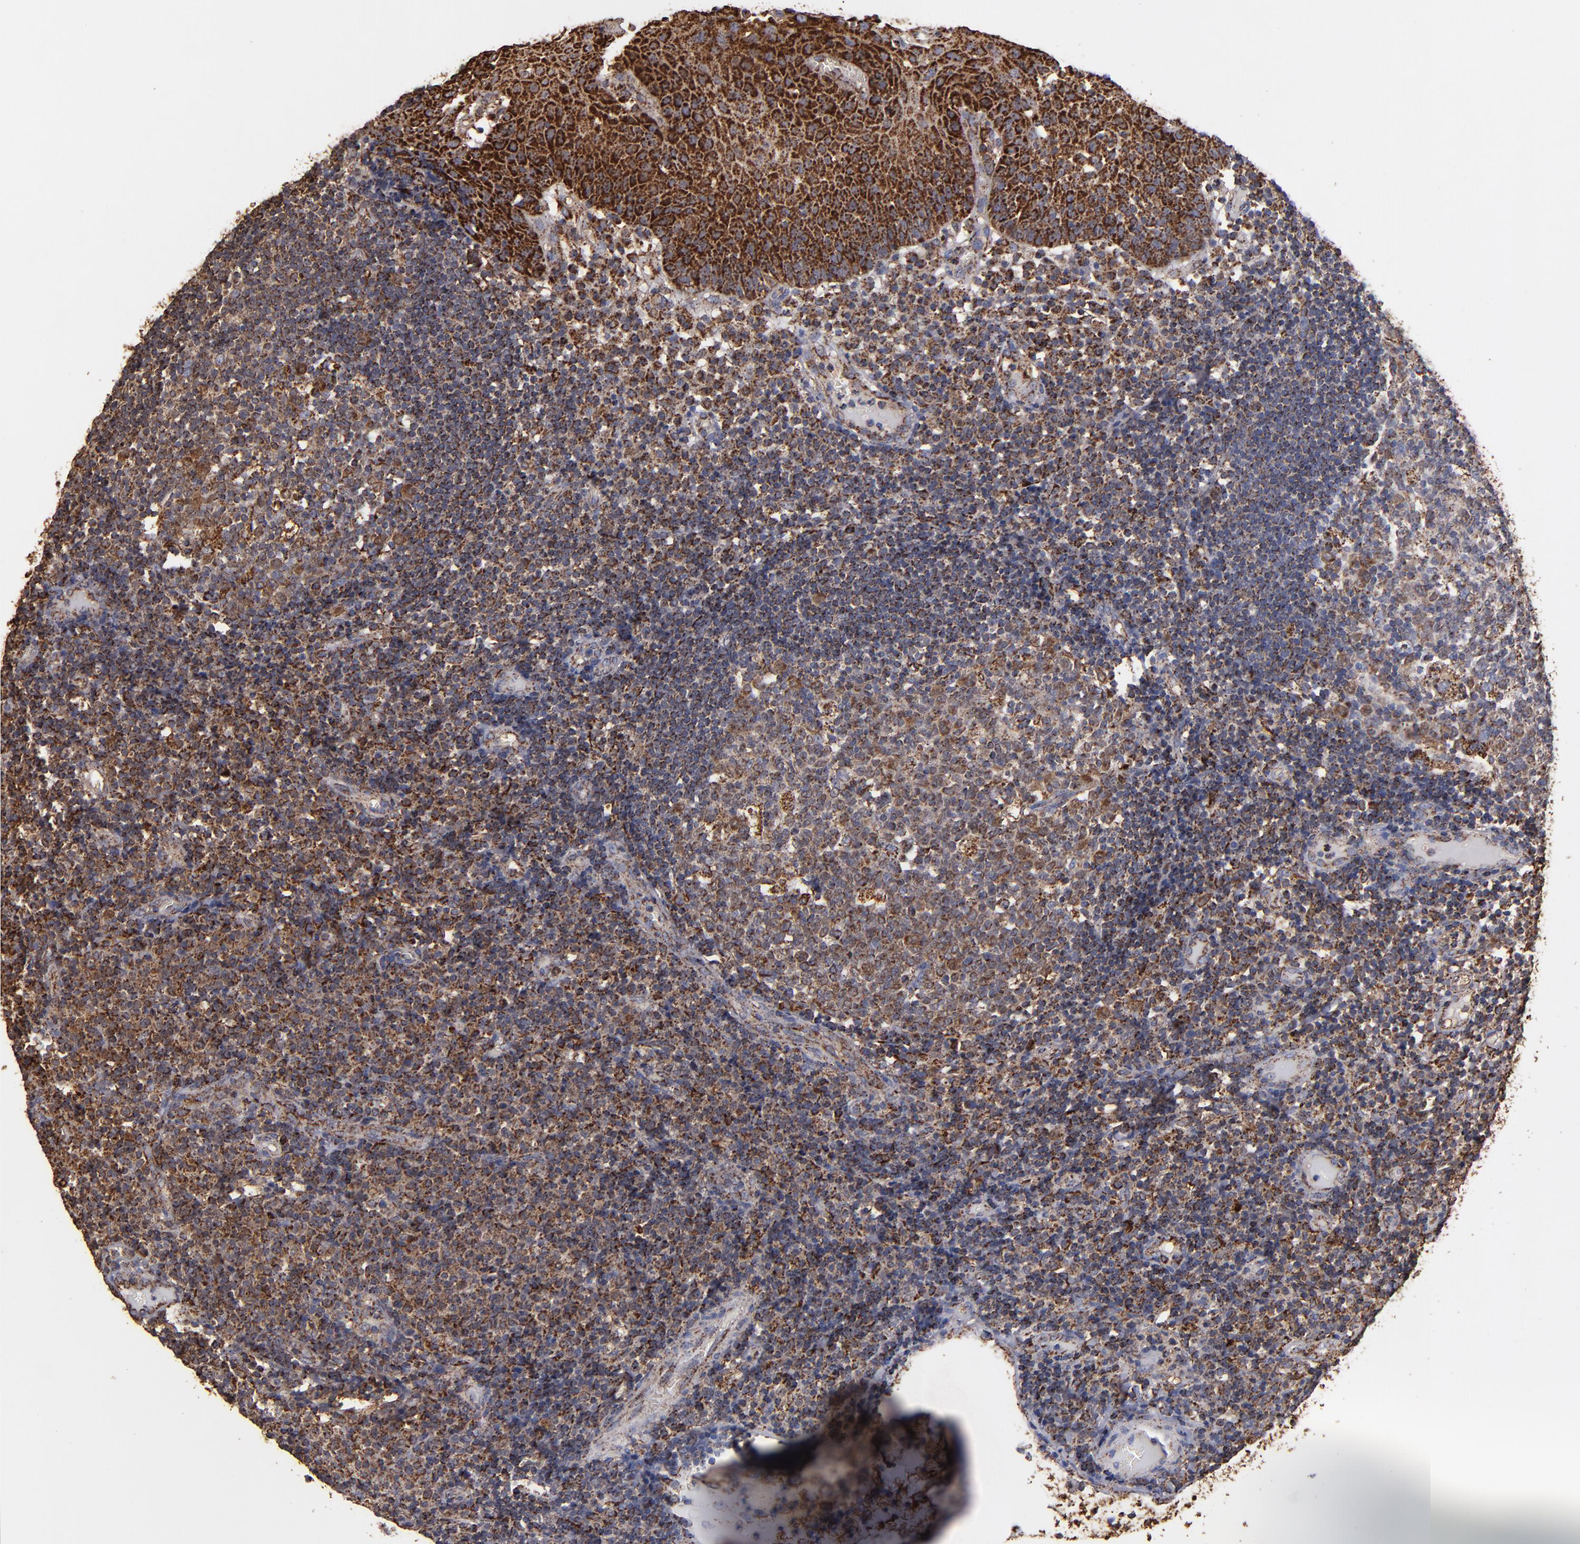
{"staining": {"intensity": "moderate", "quantity": ">75%", "location": "cytoplasmic/membranous"}, "tissue": "tonsil", "cell_type": "Germinal center cells", "image_type": "normal", "snomed": [{"axis": "morphology", "description": "Normal tissue, NOS"}, {"axis": "topography", "description": "Tonsil"}], "caption": "Protein expression analysis of normal tonsil displays moderate cytoplasmic/membranous positivity in about >75% of germinal center cells.", "gene": "SOD2", "patient": {"sex": "female", "age": 40}}